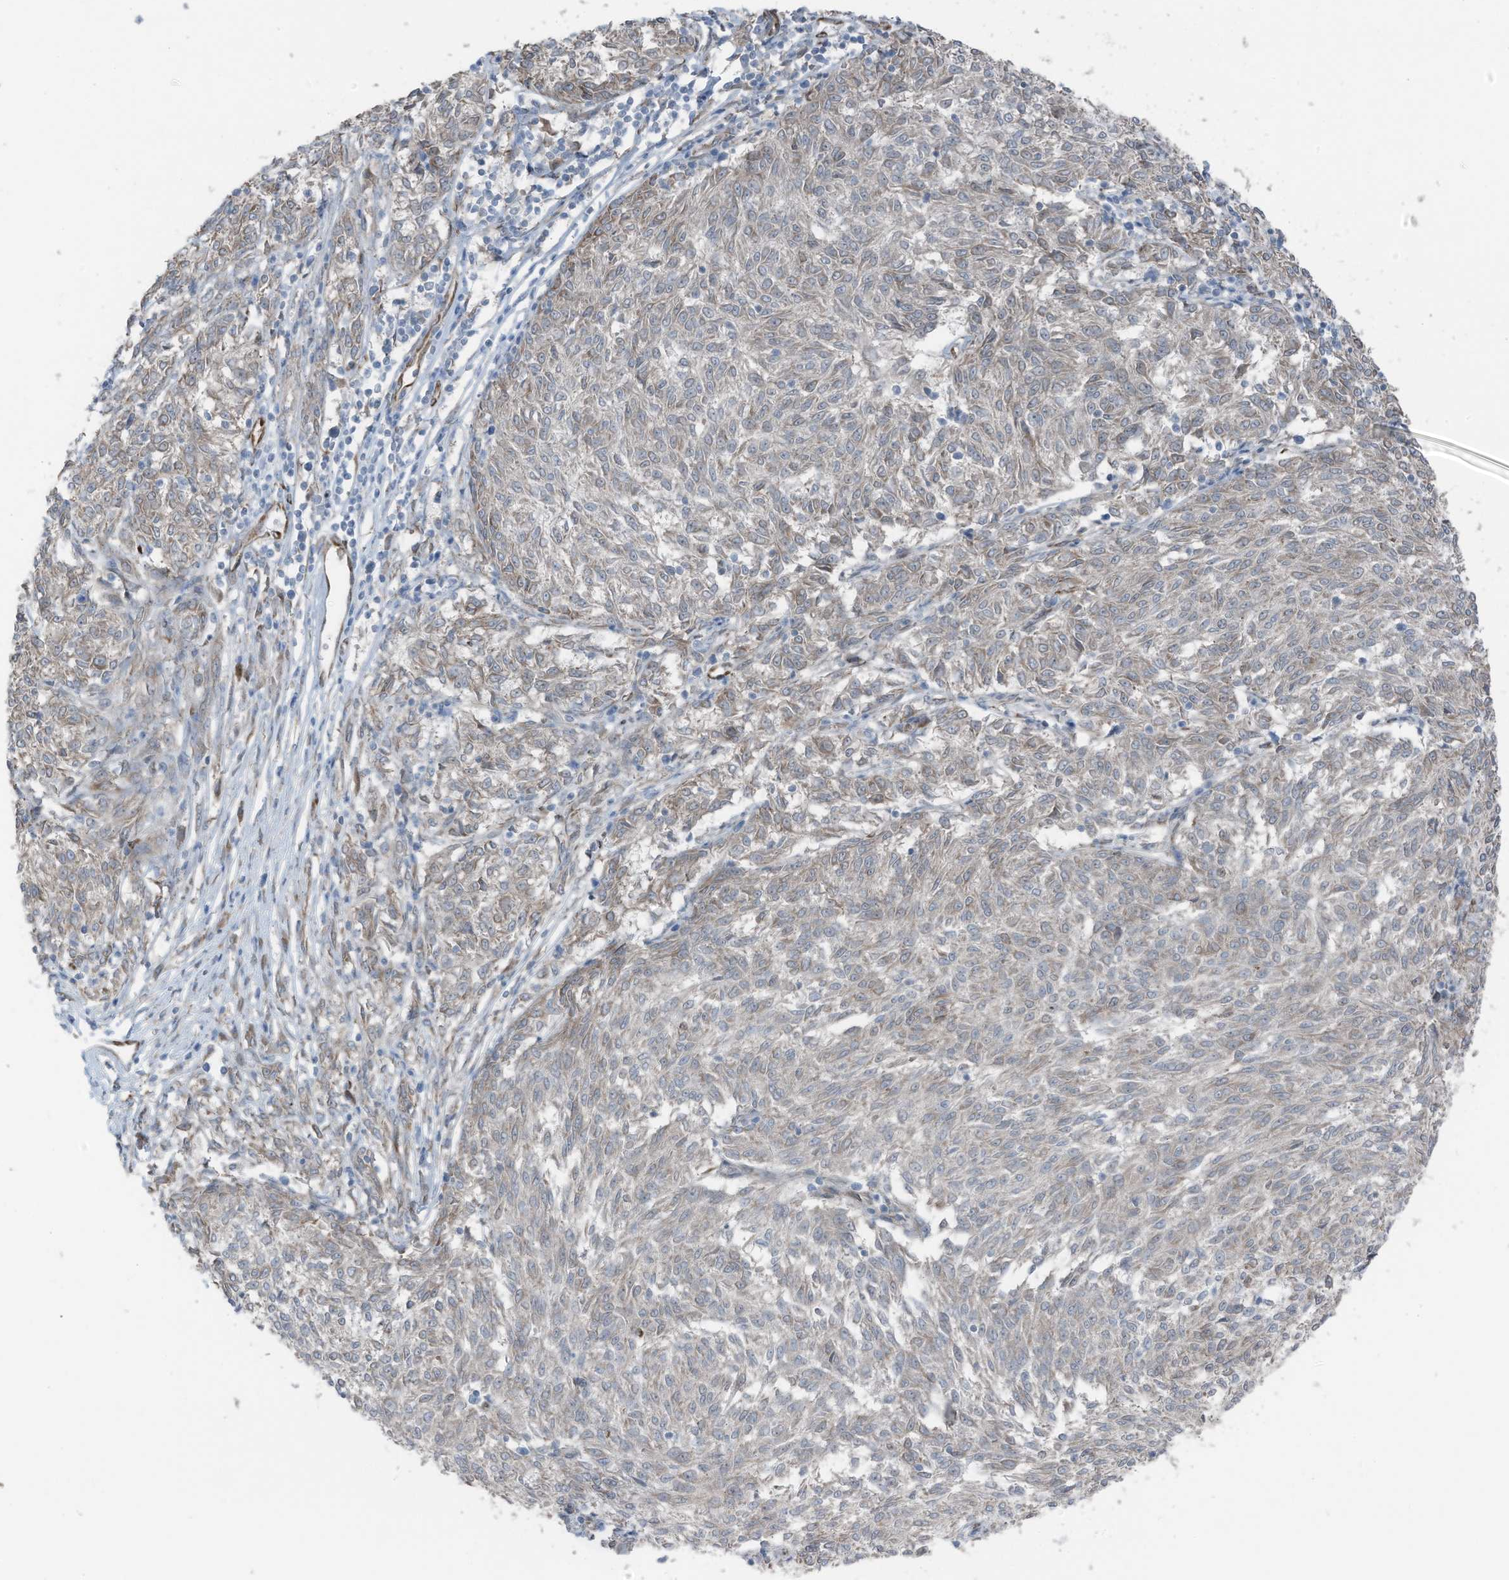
{"staining": {"intensity": "negative", "quantity": "none", "location": "none"}, "tissue": "melanoma", "cell_type": "Tumor cells", "image_type": "cancer", "snomed": [{"axis": "morphology", "description": "Malignant melanoma, NOS"}, {"axis": "topography", "description": "Skin"}], "caption": "Tumor cells are negative for brown protein staining in melanoma.", "gene": "ARHGEF33", "patient": {"sex": "female", "age": 72}}